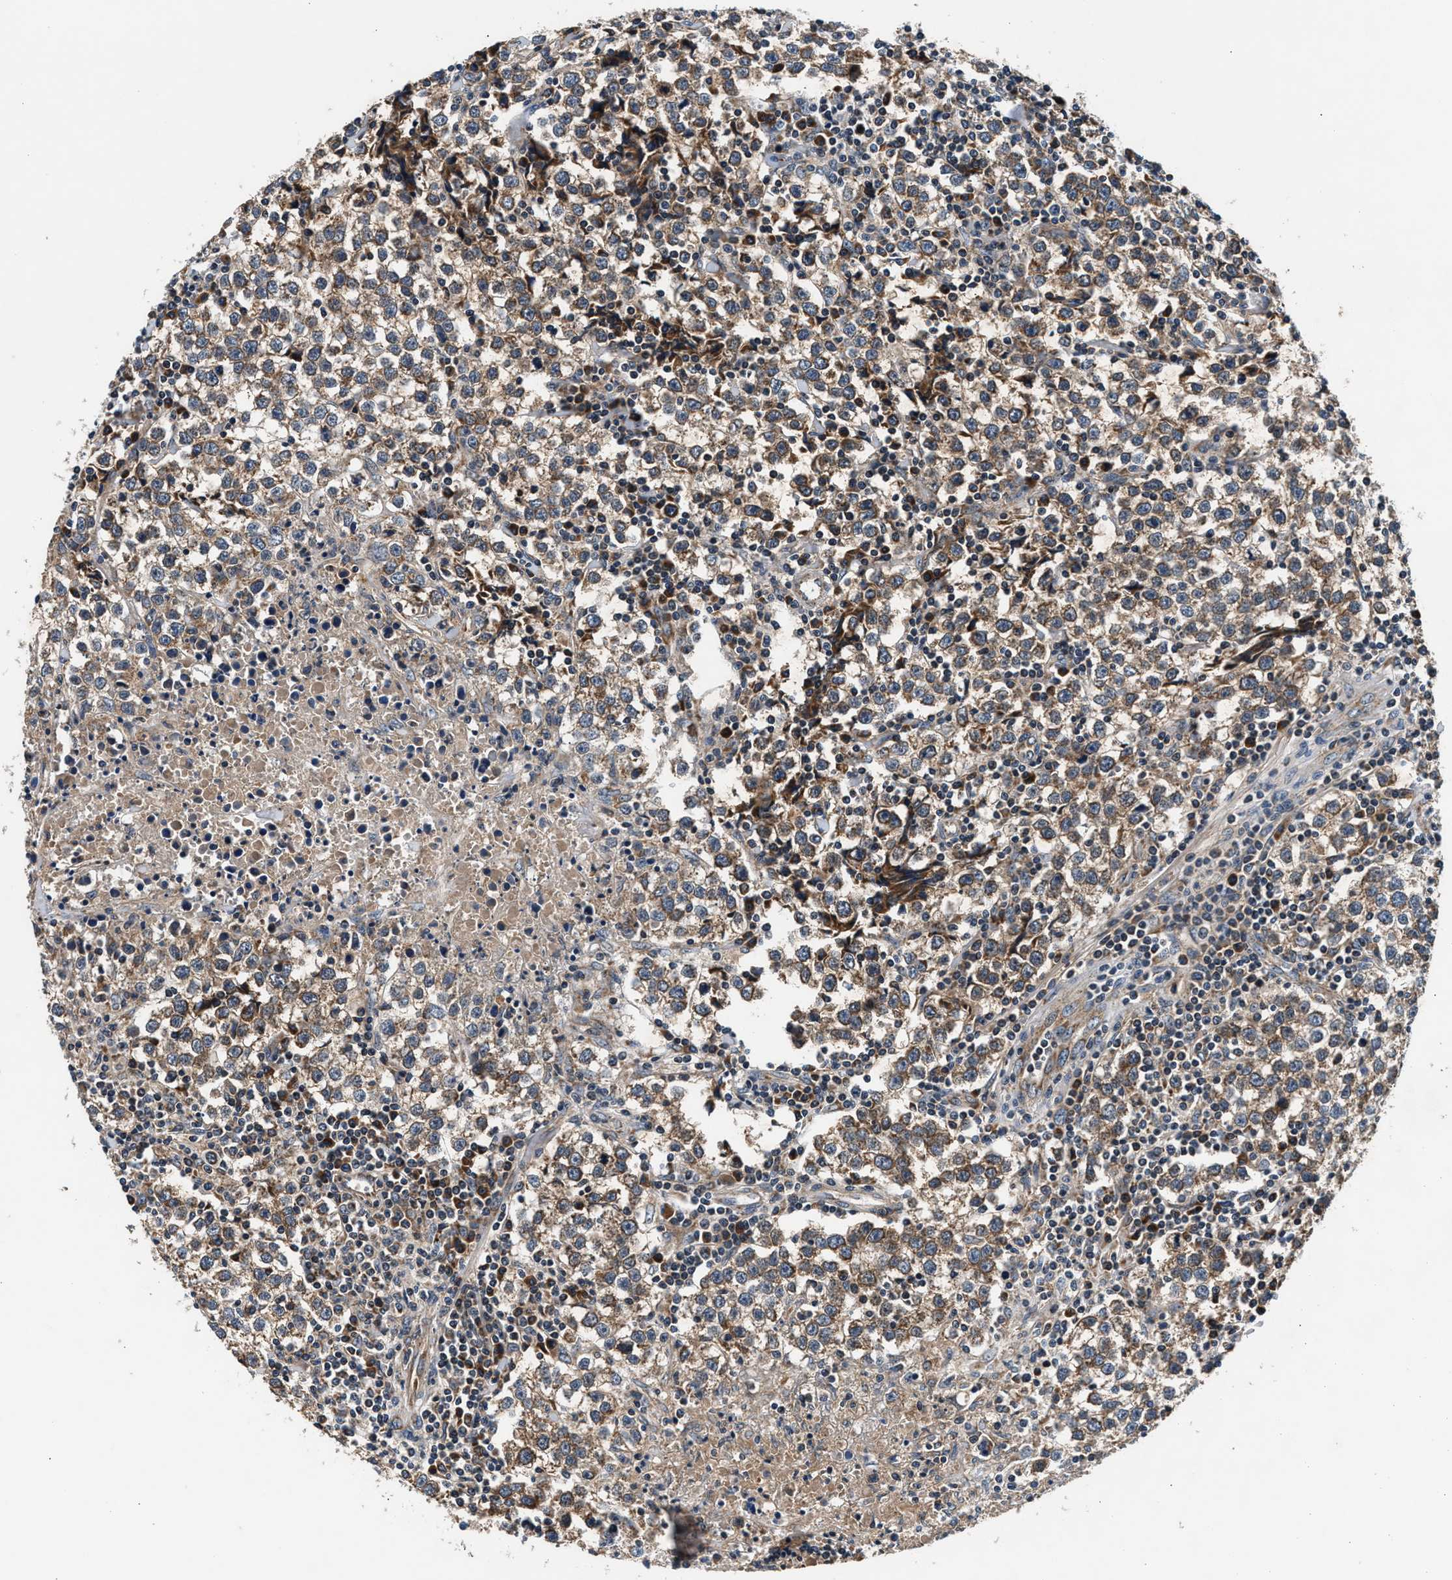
{"staining": {"intensity": "moderate", "quantity": ">75%", "location": "cytoplasmic/membranous"}, "tissue": "testis cancer", "cell_type": "Tumor cells", "image_type": "cancer", "snomed": [{"axis": "morphology", "description": "Seminoma, NOS"}, {"axis": "morphology", "description": "Carcinoma, Embryonal, NOS"}, {"axis": "topography", "description": "Testis"}], "caption": "Brown immunohistochemical staining in human embryonal carcinoma (testis) shows moderate cytoplasmic/membranous expression in about >75% of tumor cells.", "gene": "IMMT", "patient": {"sex": "male", "age": 36}}